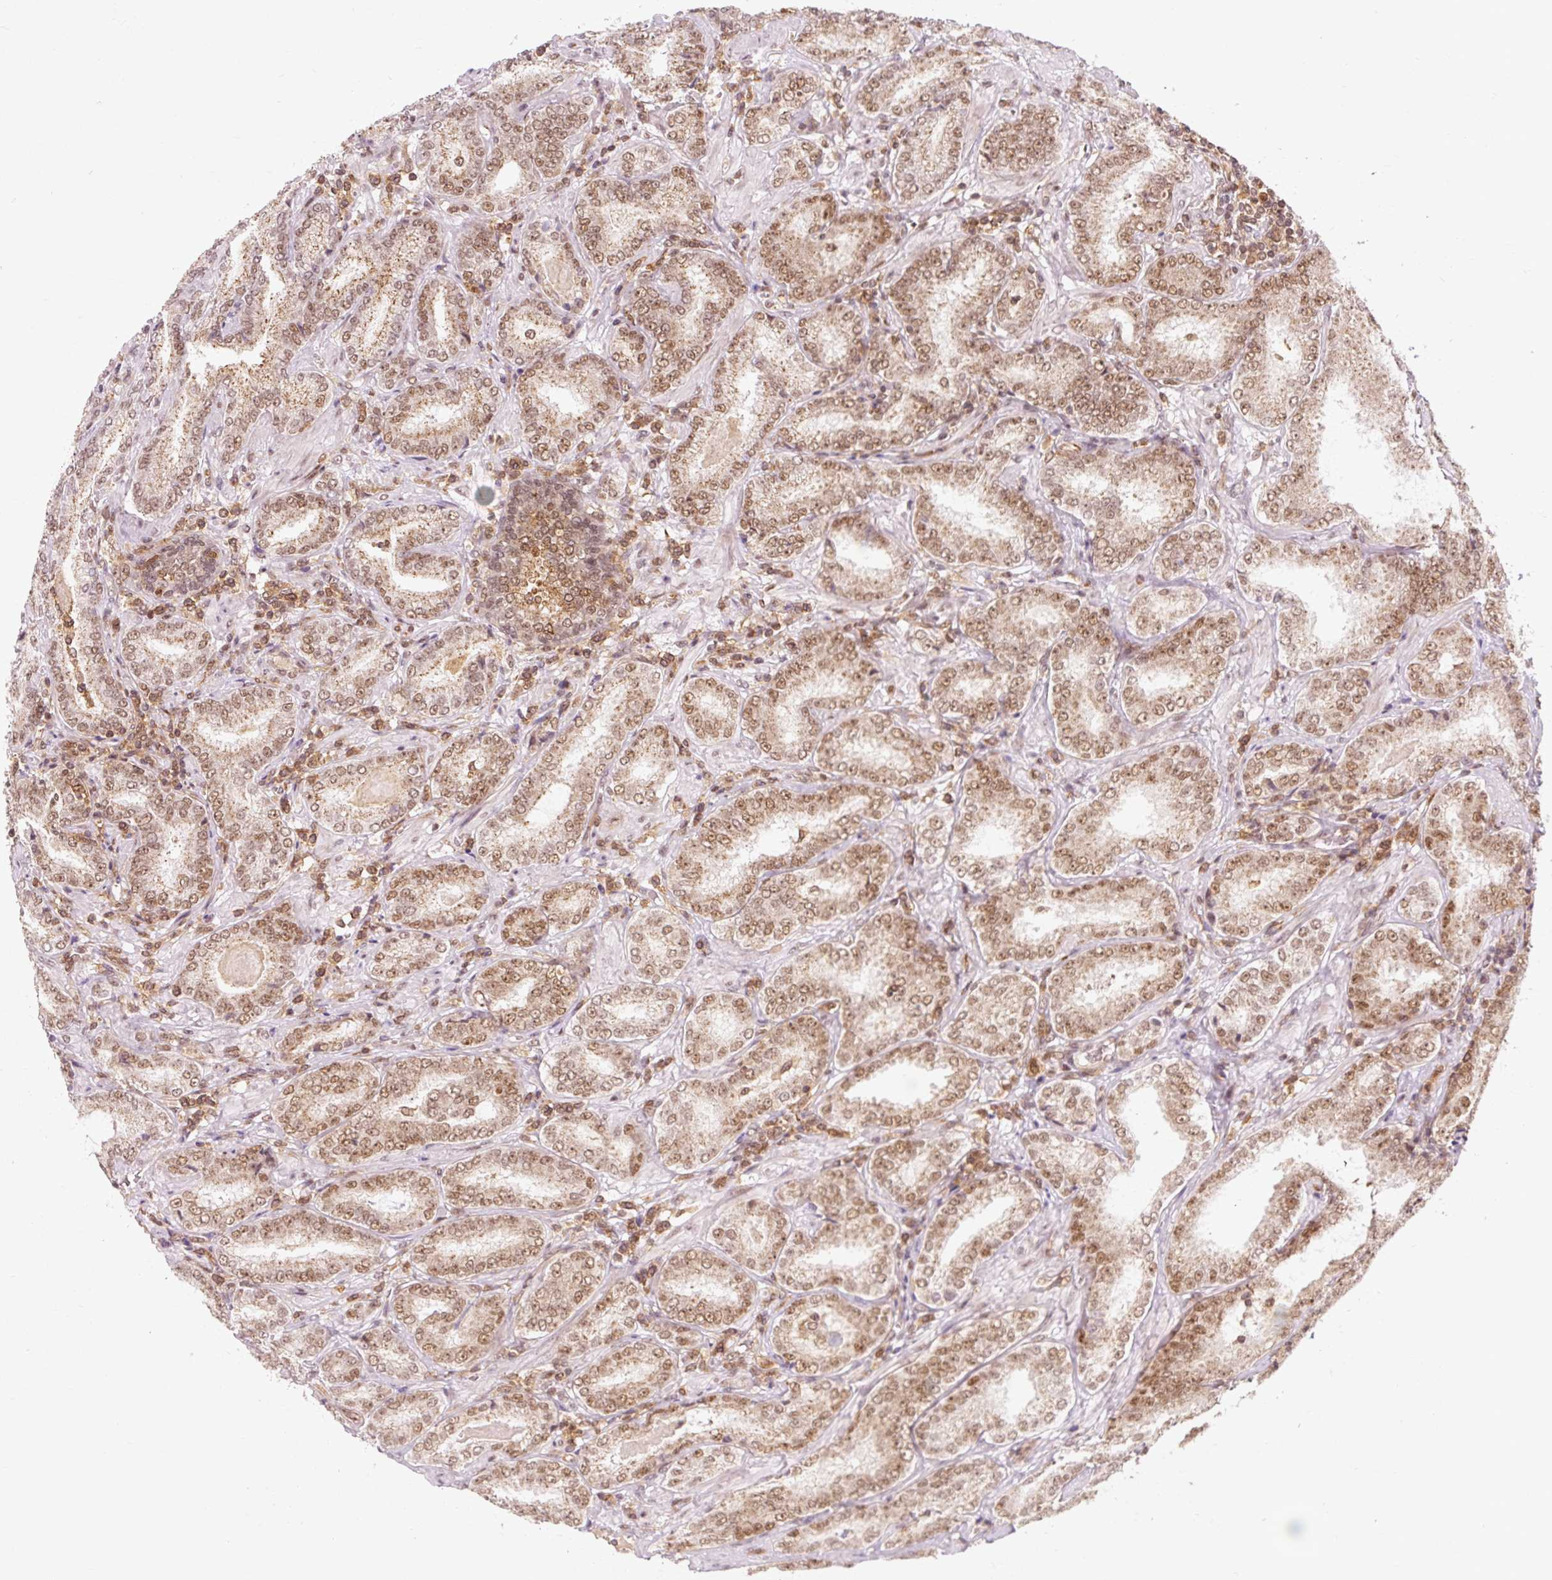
{"staining": {"intensity": "moderate", "quantity": ">75%", "location": "nuclear"}, "tissue": "prostate cancer", "cell_type": "Tumor cells", "image_type": "cancer", "snomed": [{"axis": "morphology", "description": "Adenocarcinoma, High grade"}, {"axis": "topography", "description": "Prostate"}], "caption": "A micrograph of prostate cancer (high-grade adenocarcinoma) stained for a protein shows moderate nuclear brown staining in tumor cells. Nuclei are stained in blue.", "gene": "CSTF1", "patient": {"sex": "male", "age": 72}}